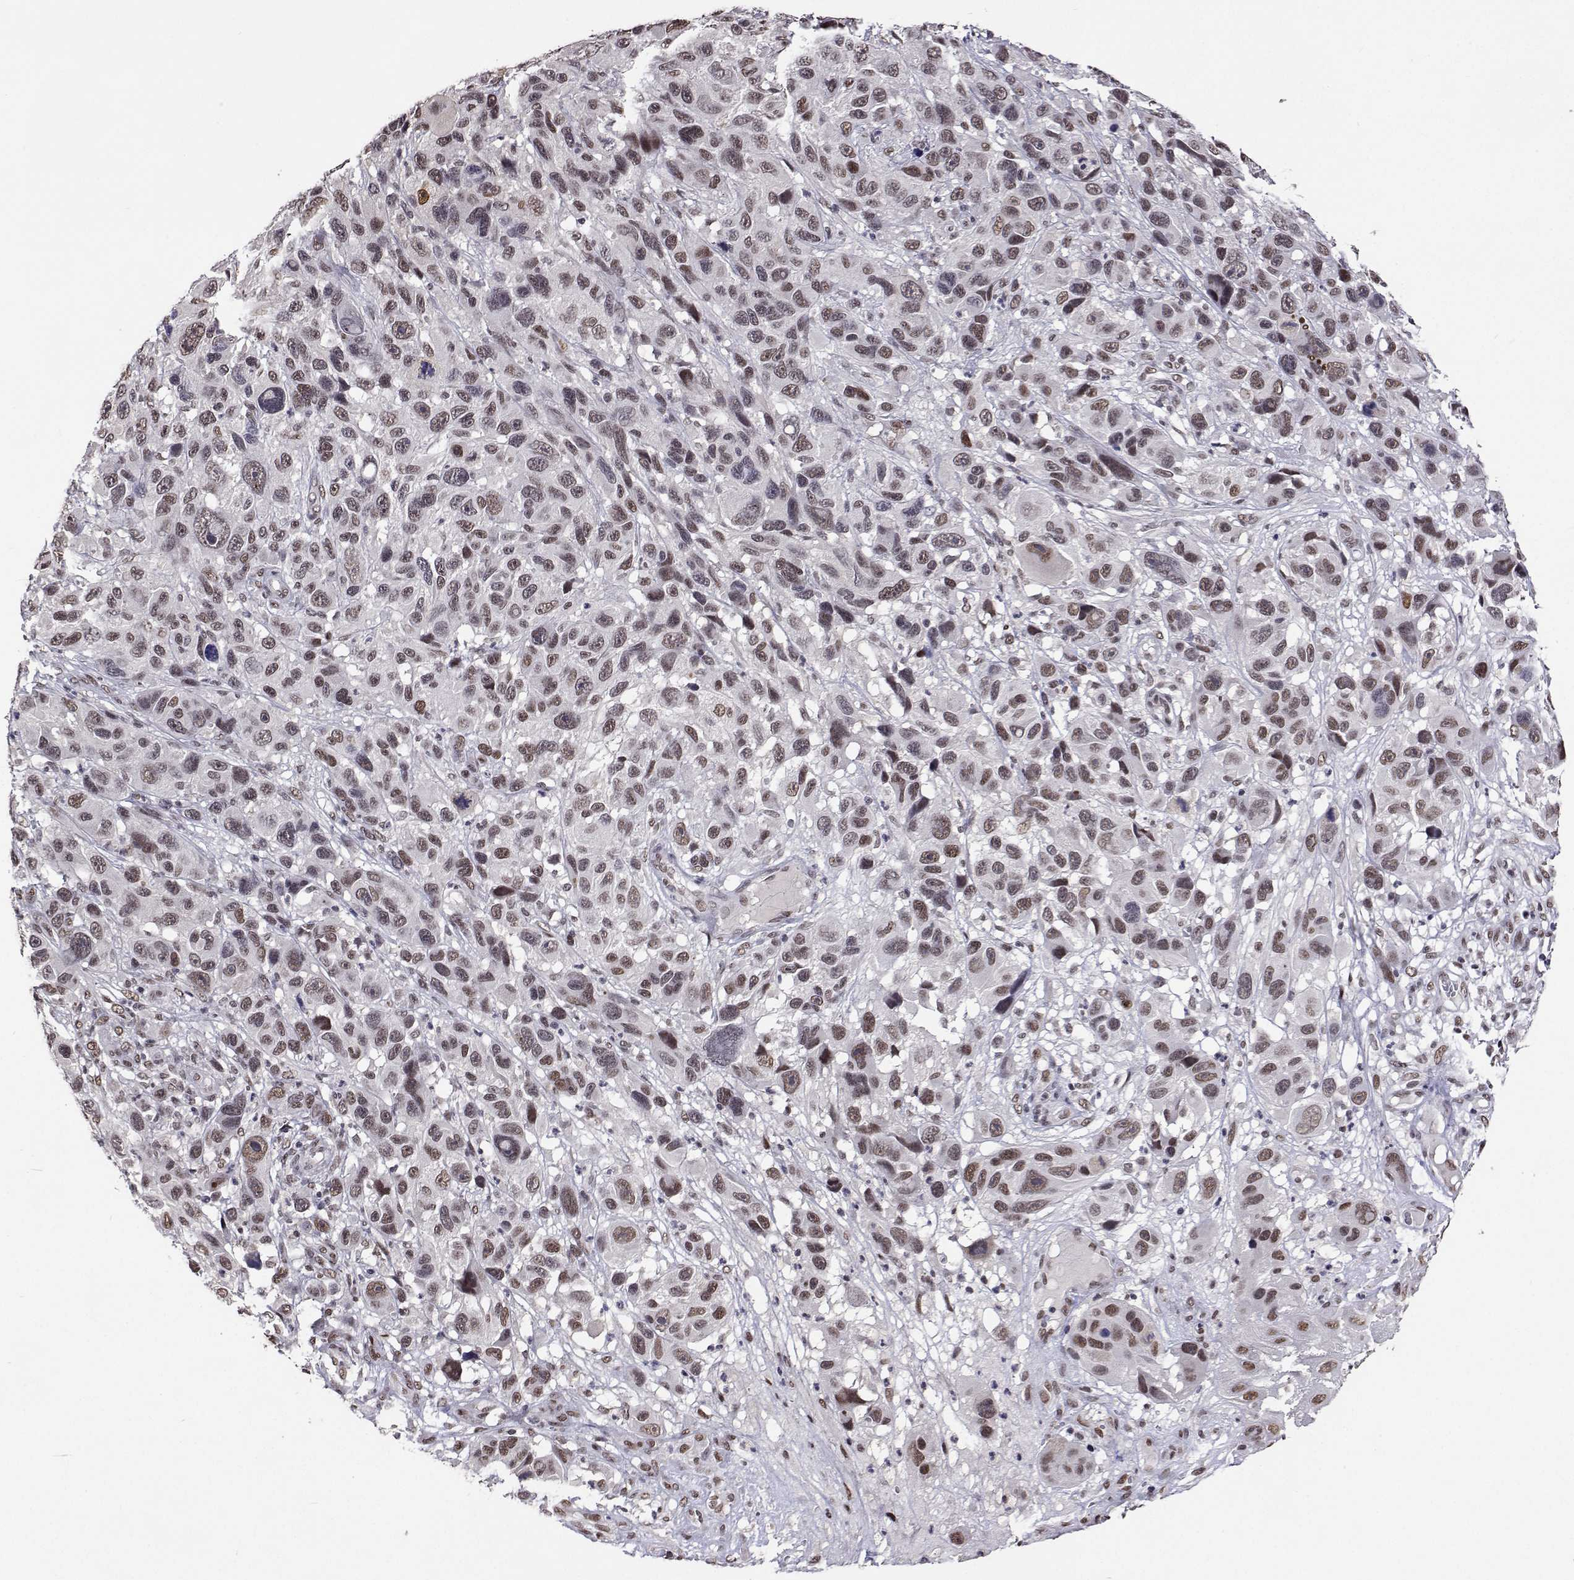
{"staining": {"intensity": "moderate", "quantity": "25%-75%", "location": "nuclear"}, "tissue": "melanoma", "cell_type": "Tumor cells", "image_type": "cancer", "snomed": [{"axis": "morphology", "description": "Malignant melanoma, NOS"}, {"axis": "topography", "description": "Skin"}], "caption": "Malignant melanoma stained for a protein (brown) exhibits moderate nuclear positive positivity in about 25%-75% of tumor cells.", "gene": "HNRNPA0", "patient": {"sex": "male", "age": 53}}